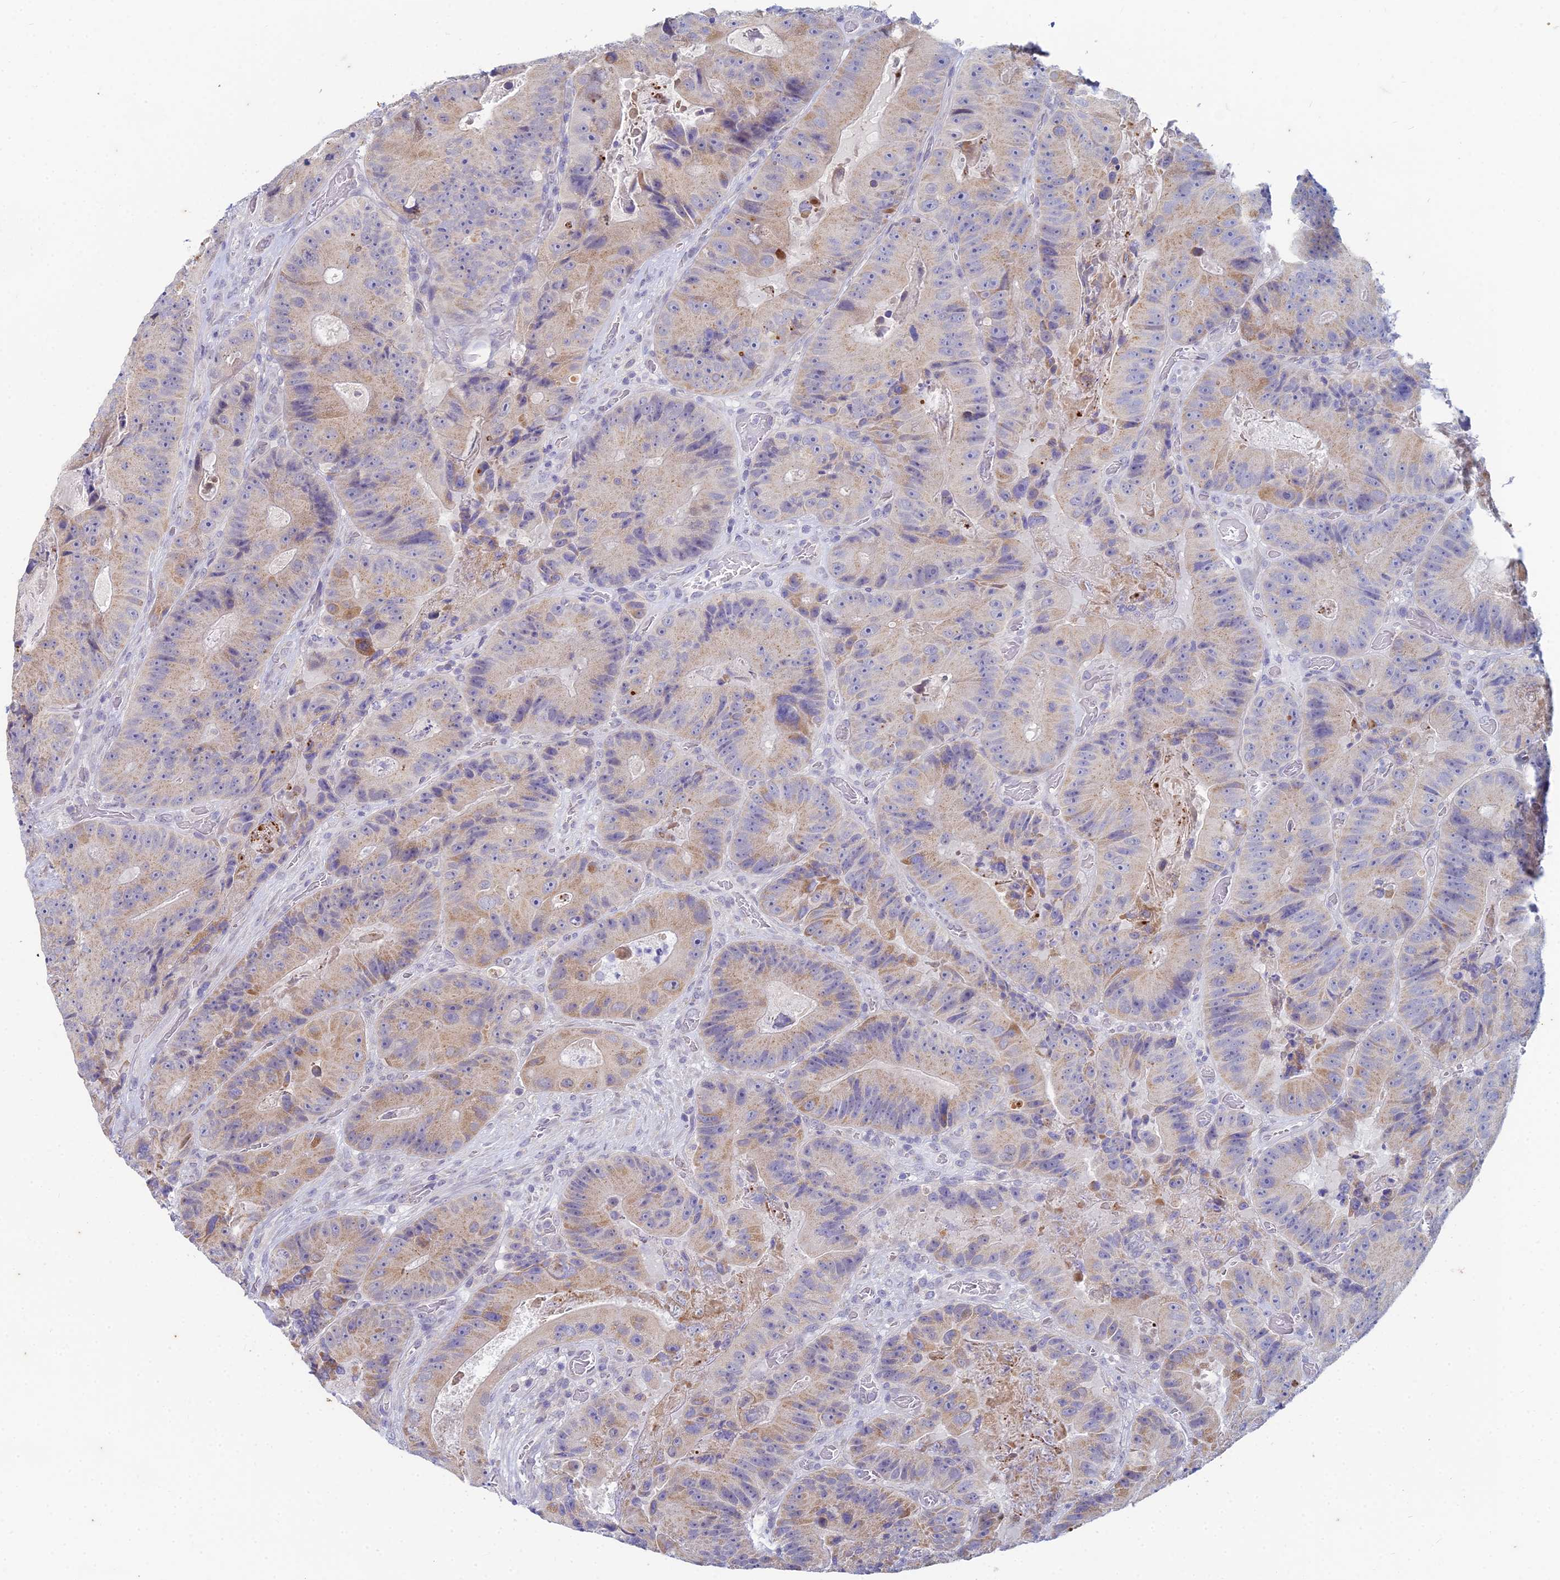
{"staining": {"intensity": "weak", "quantity": "25%-75%", "location": "cytoplasmic/membranous"}, "tissue": "colorectal cancer", "cell_type": "Tumor cells", "image_type": "cancer", "snomed": [{"axis": "morphology", "description": "Adenocarcinoma, NOS"}, {"axis": "topography", "description": "Colon"}], "caption": "Human colorectal cancer (adenocarcinoma) stained for a protein (brown) shows weak cytoplasmic/membranous positive staining in approximately 25%-75% of tumor cells.", "gene": "EEF2KMT", "patient": {"sex": "female", "age": 86}}